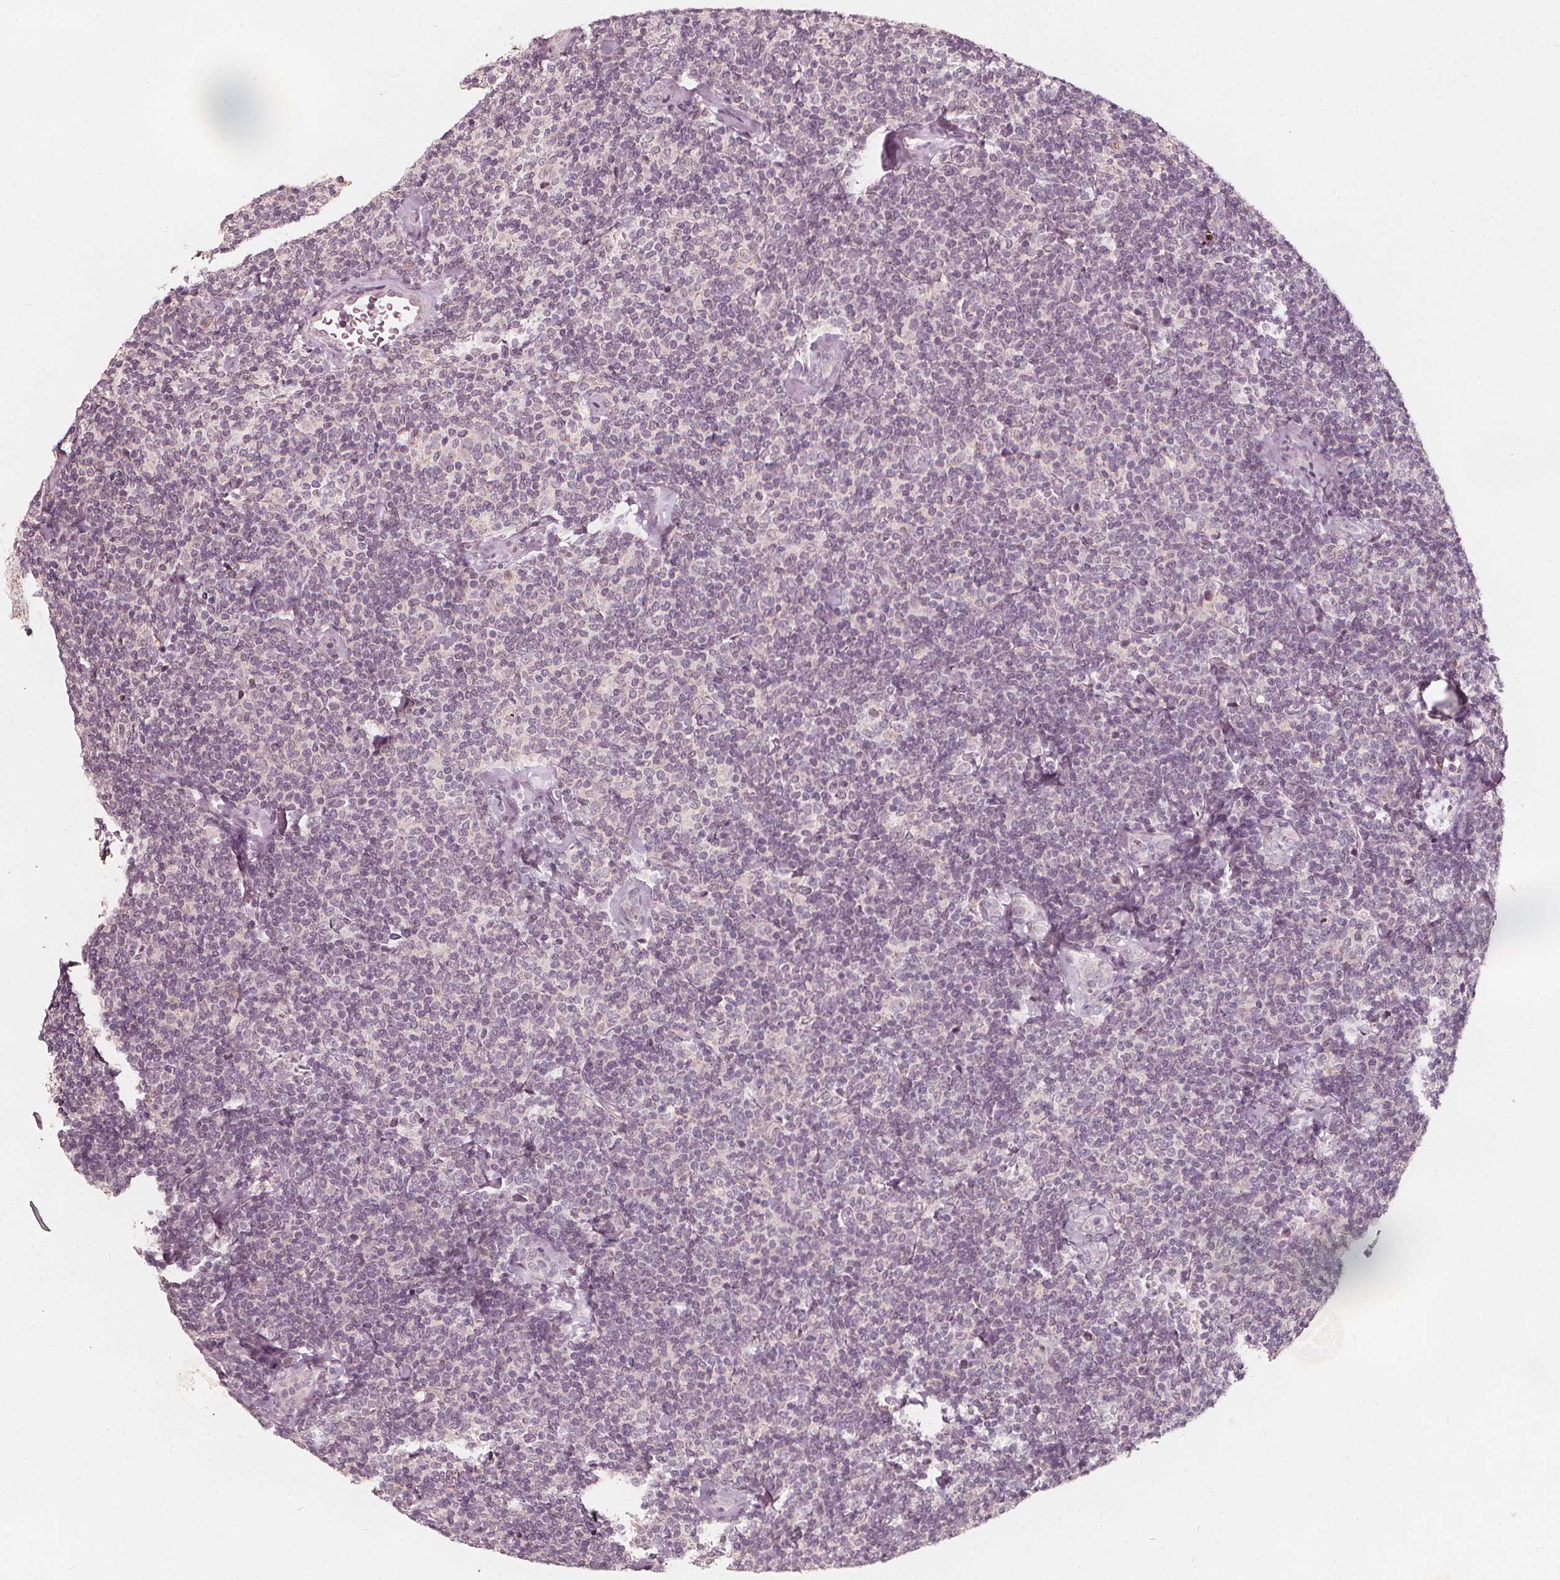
{"staining": {"intensity": "negative", "quantity": "none", "location": "none"}, "tissue": "lymphoma", "cell_type": "Tumor cells", "image_type": "cancer", "snomed": [{"axis": "morphology", "description": "Malignant lymphoma, non-Hodgkin's type, Low grade"}, {"axis": "topography", "description": "Lymph node"}], "caption": "Photomicrograph shows no significant protein expression in tumor cells of malignant lymphoma, non-Hodgkin's type (low-grade).", "gene": "NPC1L1", "patient": {"sex": "female", "age": 56}}